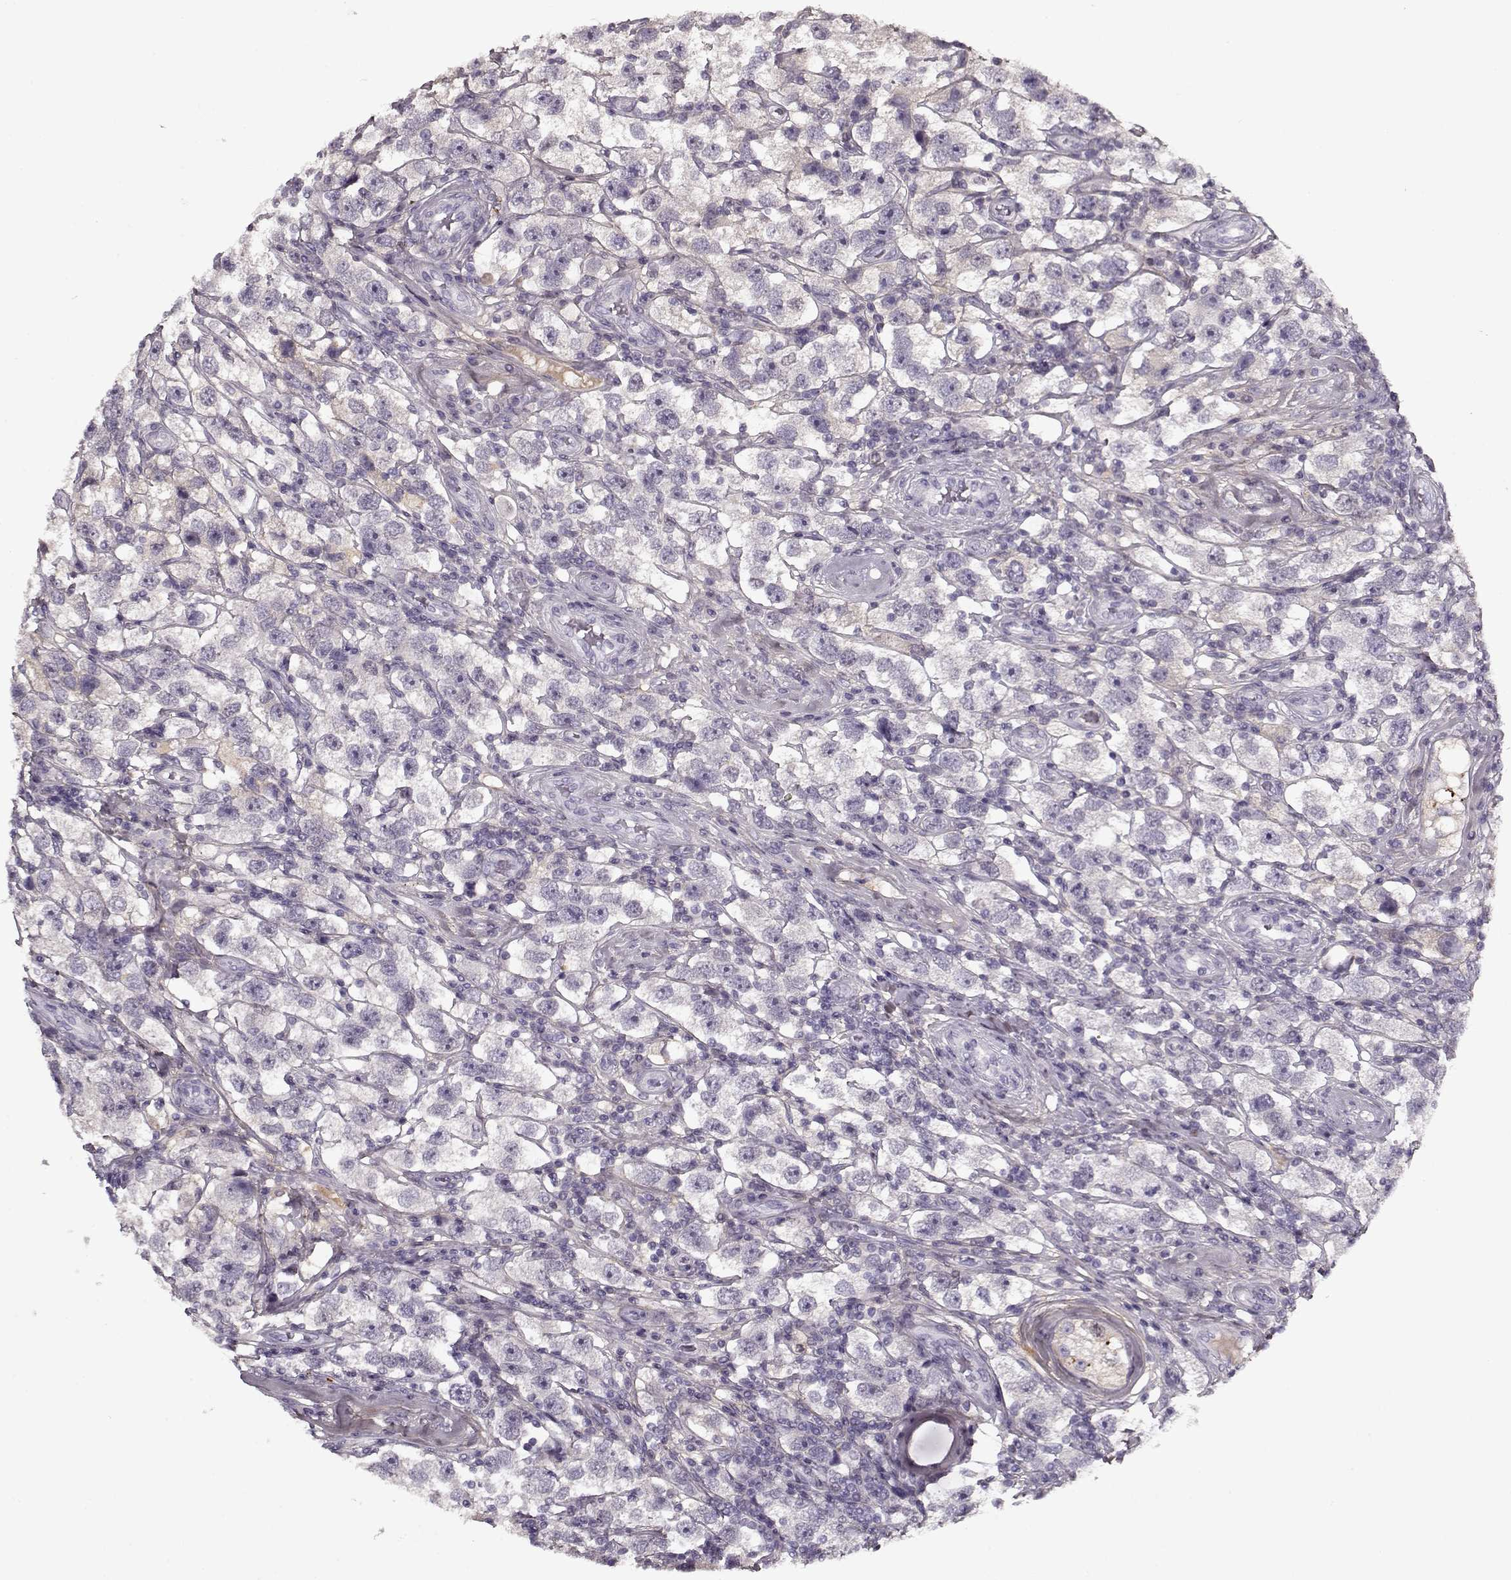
{"staining": {"intensity": "negative", "quantity": "none", "location": "none"}, "tissue": "testis cancer", "cell_type": "Tumor cells", "image_type": "cancer", "snomed": [{"axis": "morphology", "description": "Seminoma, NOS"}, {"axis": "topography", "description": "Testis"}], "caption": "Tumor cells show no significant positivity in seminoma (testis).", "gene": "LUM", "patient": {"sex": "male", "age": 26}}